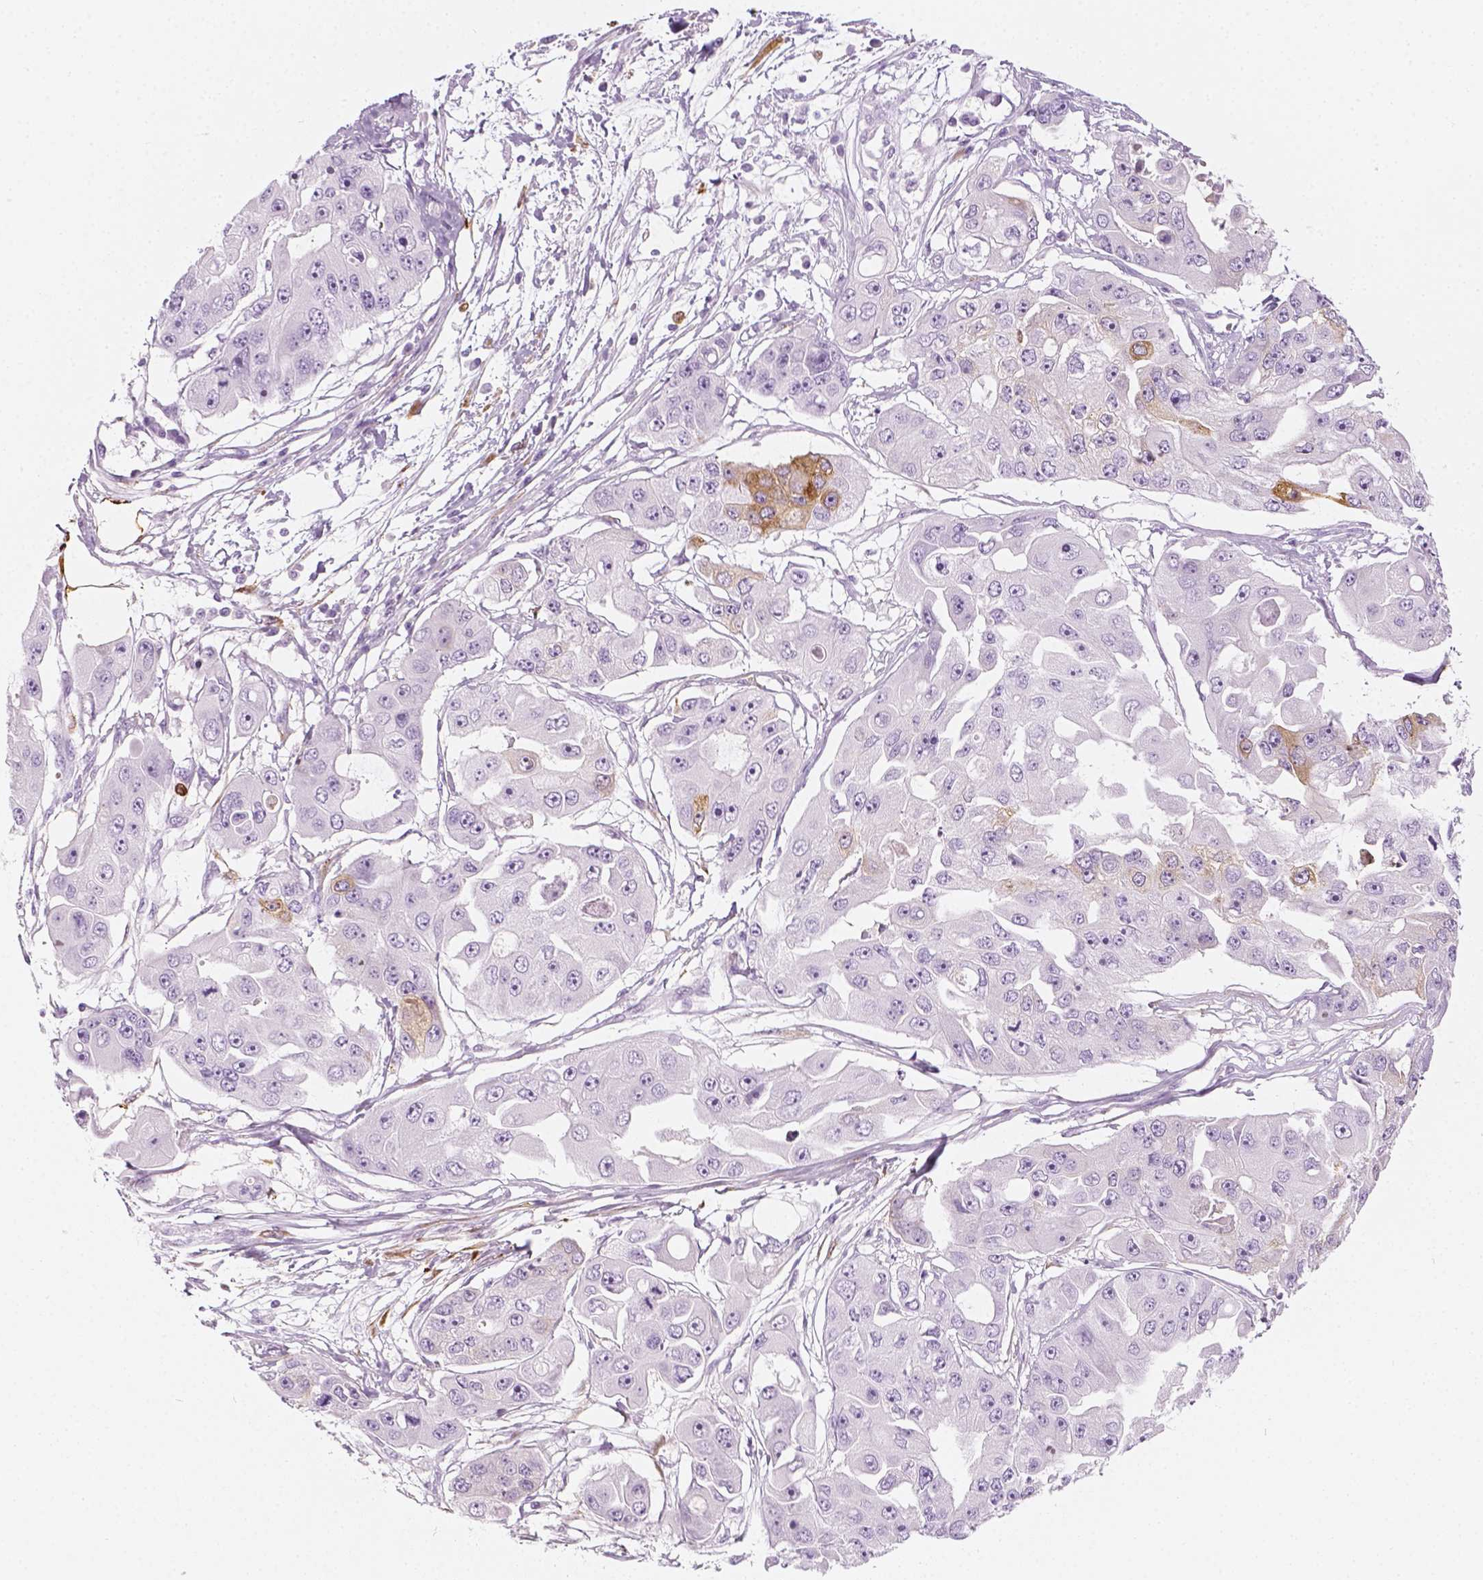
{"staining": {"intensity": "negative", "quantity": "none", "location": "none"}, "tissue": "ovarian cancer", "cell_type": "Tumor cells", "image_type": "cancer", "snomed": [{"axis": "morphology", "description": "Cystadenocarcinoma, serous, NOS"}, {"axis": "topography", "description": "Ovary"}], "caption": "Tumor cells show no significant positivity in ovarian cancer. Nuclei are stained in blue.", "gene": "CES1", "patient": {"sex": "female", "age": 56}}